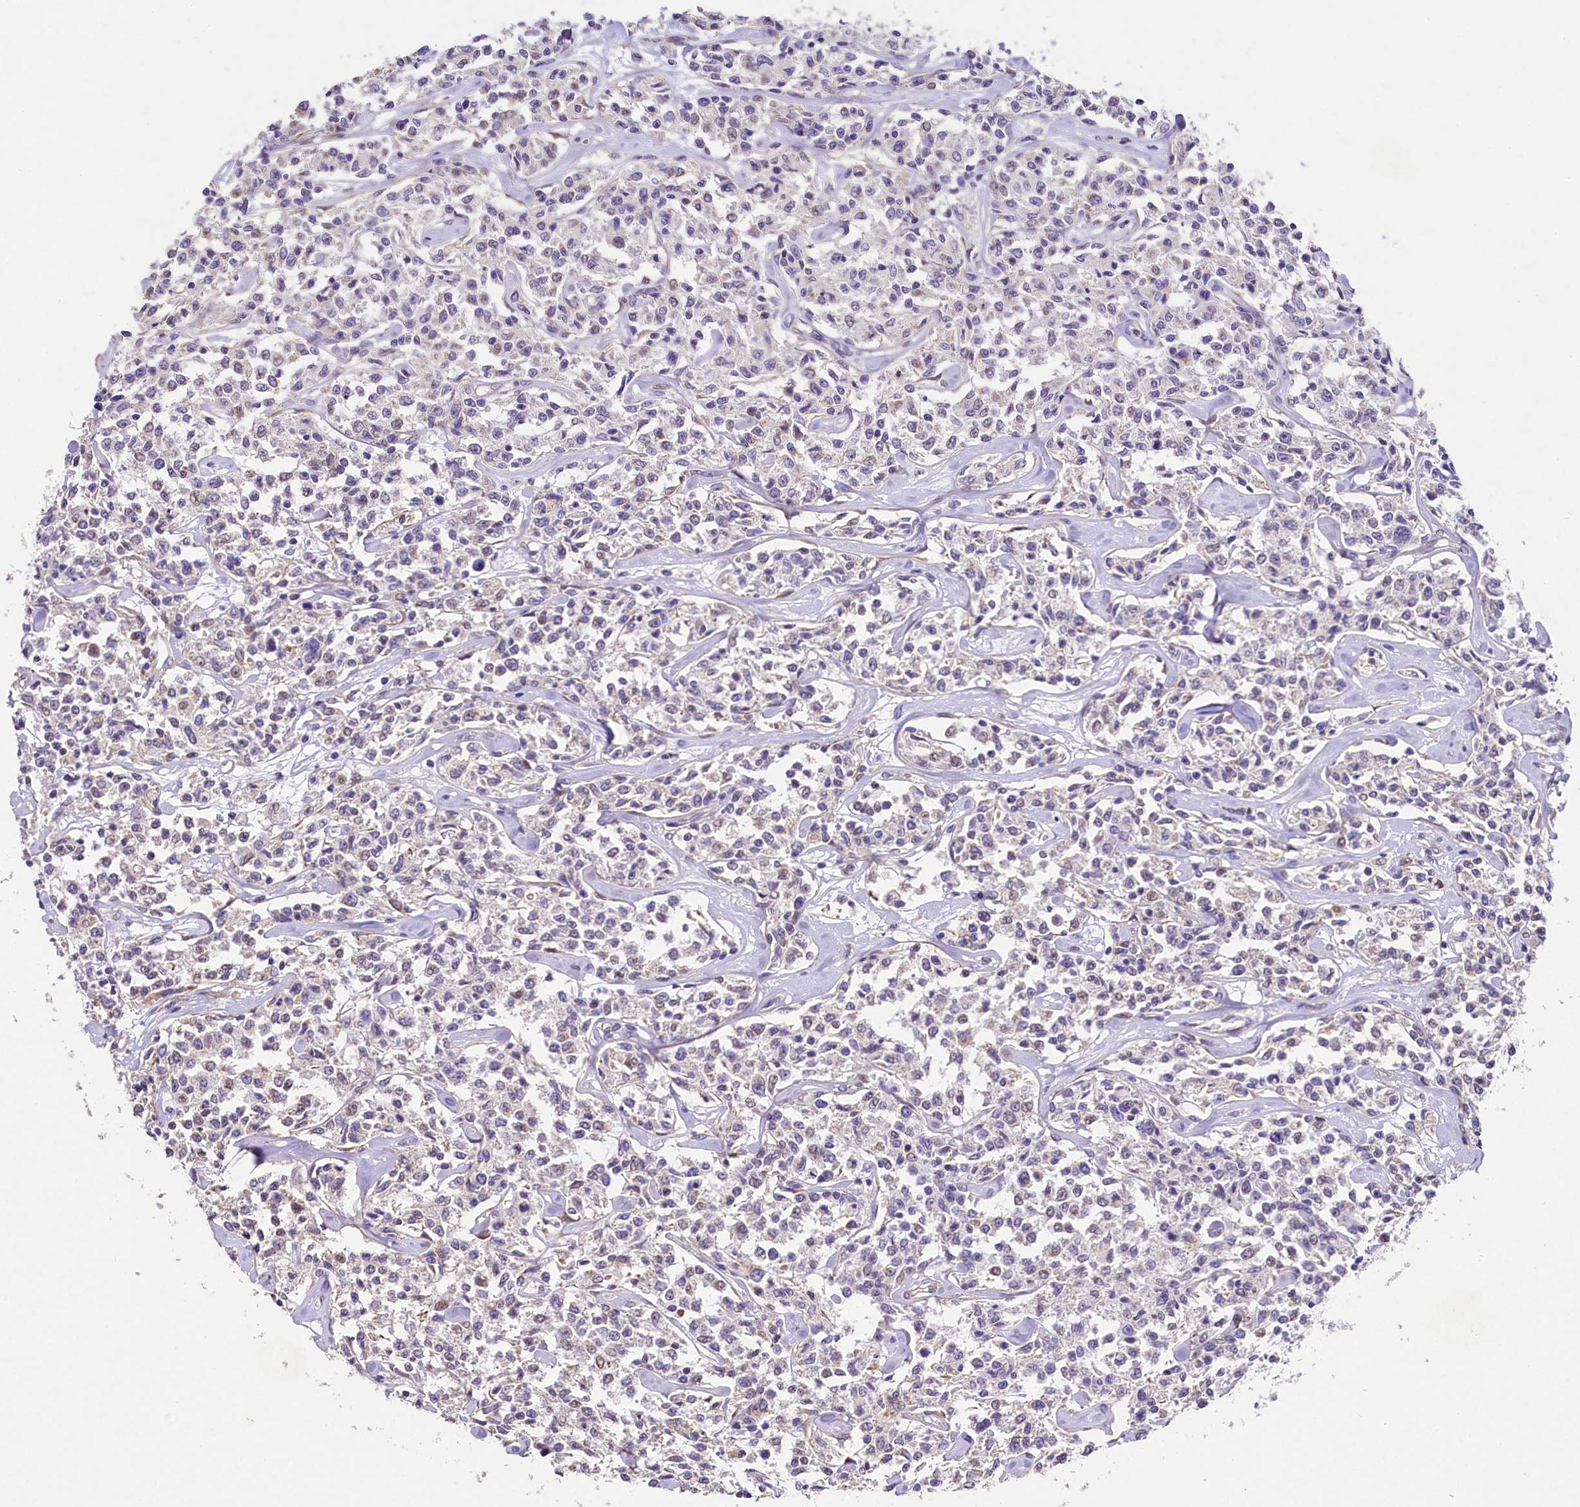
{"staining": {"intensity": "negative", "quantity": "none", "location": "none"}, "tissue": "lymphoma", "cell_type": "Tumor cells", "image_type": "cancer", "snomed": [{"axis": "morphology", "description": "Malignant lymphoma, non-Hodgkin's type, Low grade"}, {"axis": "topography", "description": "Small intestine"}], "caption": "IHC histopathology image of neoplastic tissue: human lymphoma stained with DAB (3,3'-diaminobenzidine) exhibits no significant protein positivity in tumor cells.", "gene": "FXYD6", "patient": {"sex": "female", "age": 59}}